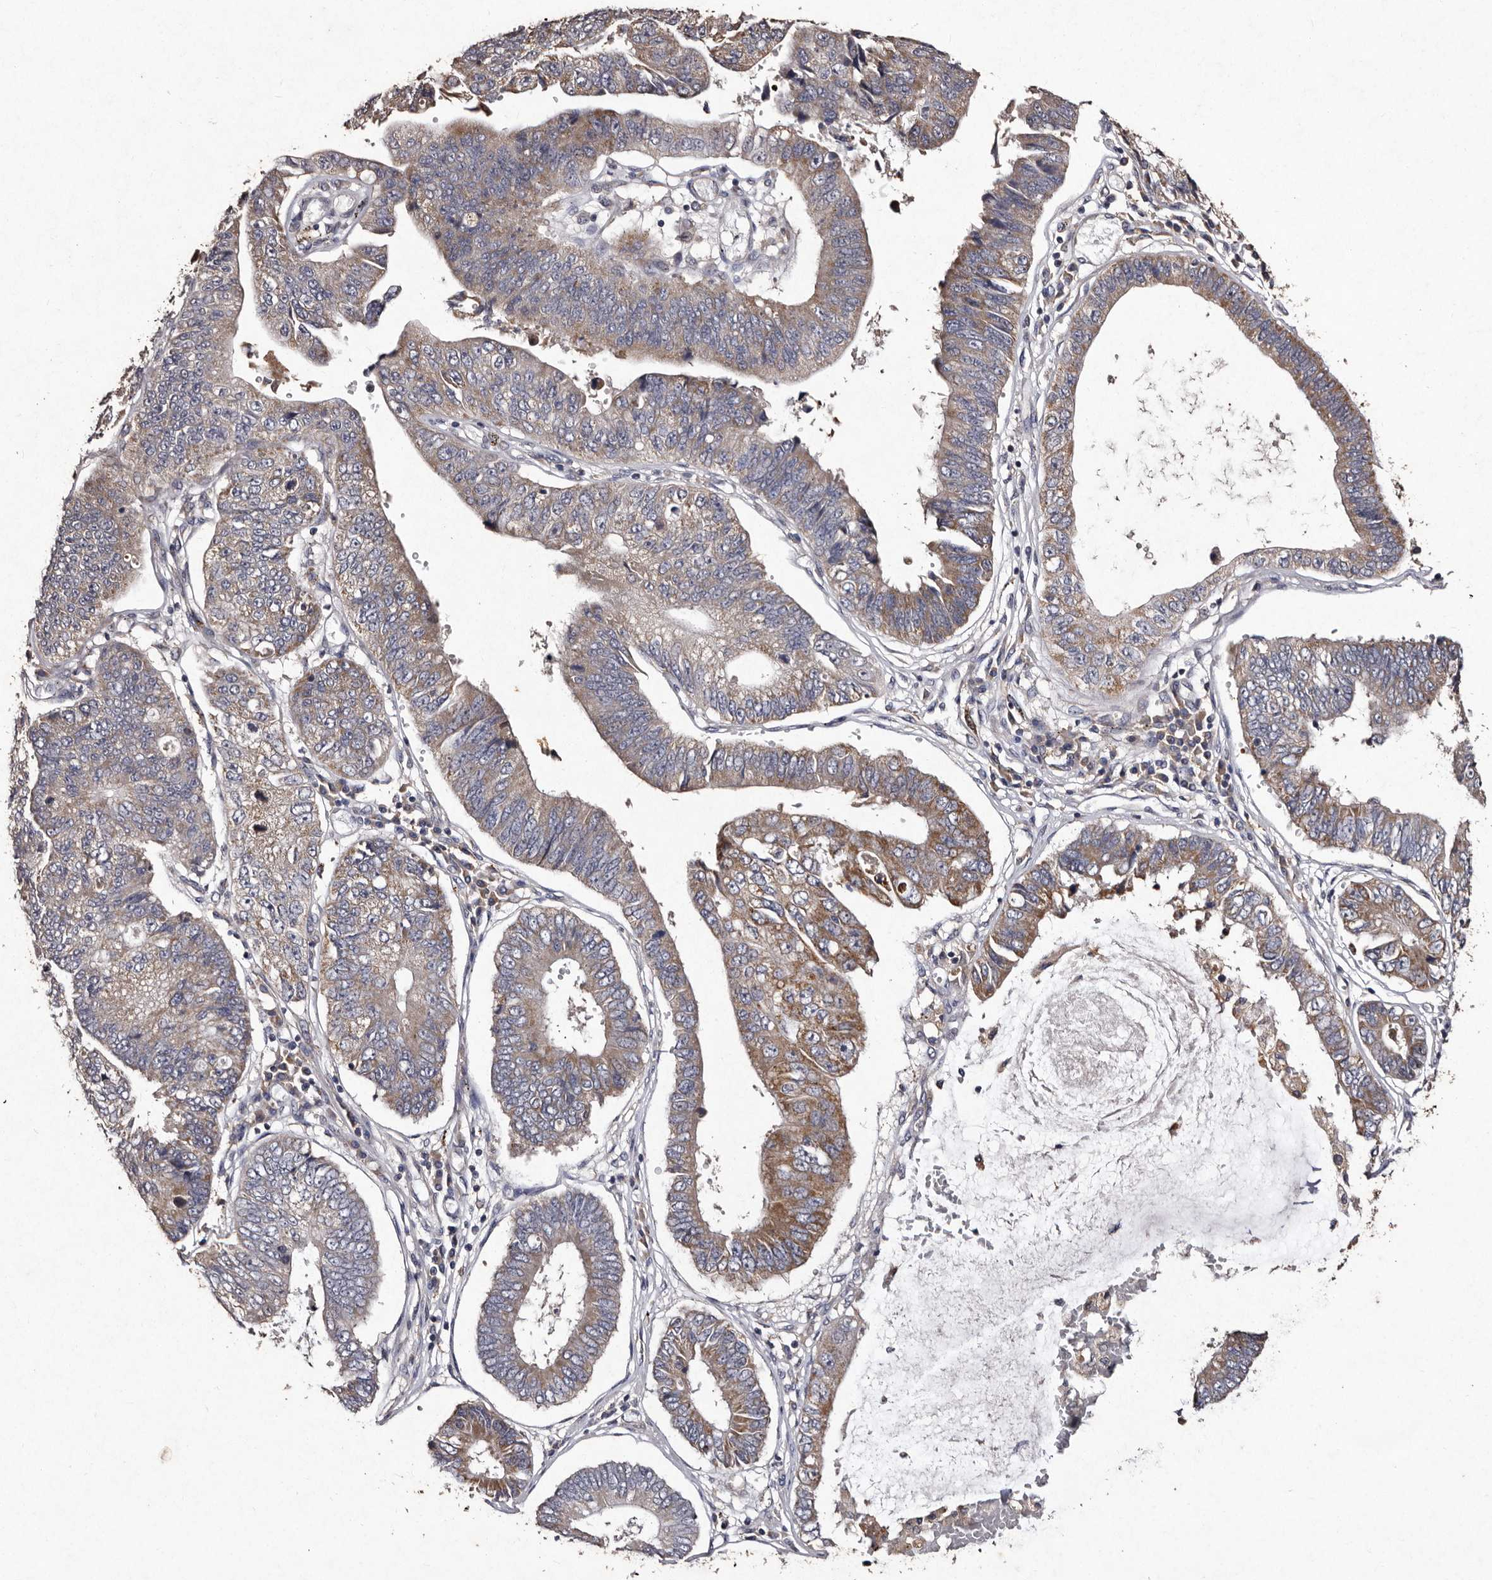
{"staining": {"intensity": "moderate", "quantity": "<25%", "location": "cytoplasmic/membranous"}, "tissue": "stomach cancer", "cell_type": "Tumor cells", "image_type": "cancer", "snomed": [{"axis": "morphology", "description": "Adenocarcinoma, NOS"}, {"axis": "topography", "description": "Stomach"}], "caption": "Immunohistochemistry (IHC) histopathology image of neoplastic tissue: human stomach cancer stained using immunohistochemistry demonstrates low levels of moderate protein expression localized specifically in the cytoplasmic/membranous of tumor cells, appearing as a cytoplasmic/membranous brown color.", "gene": "TFB1M", "patient": {"sex": "male", "age": 59}}